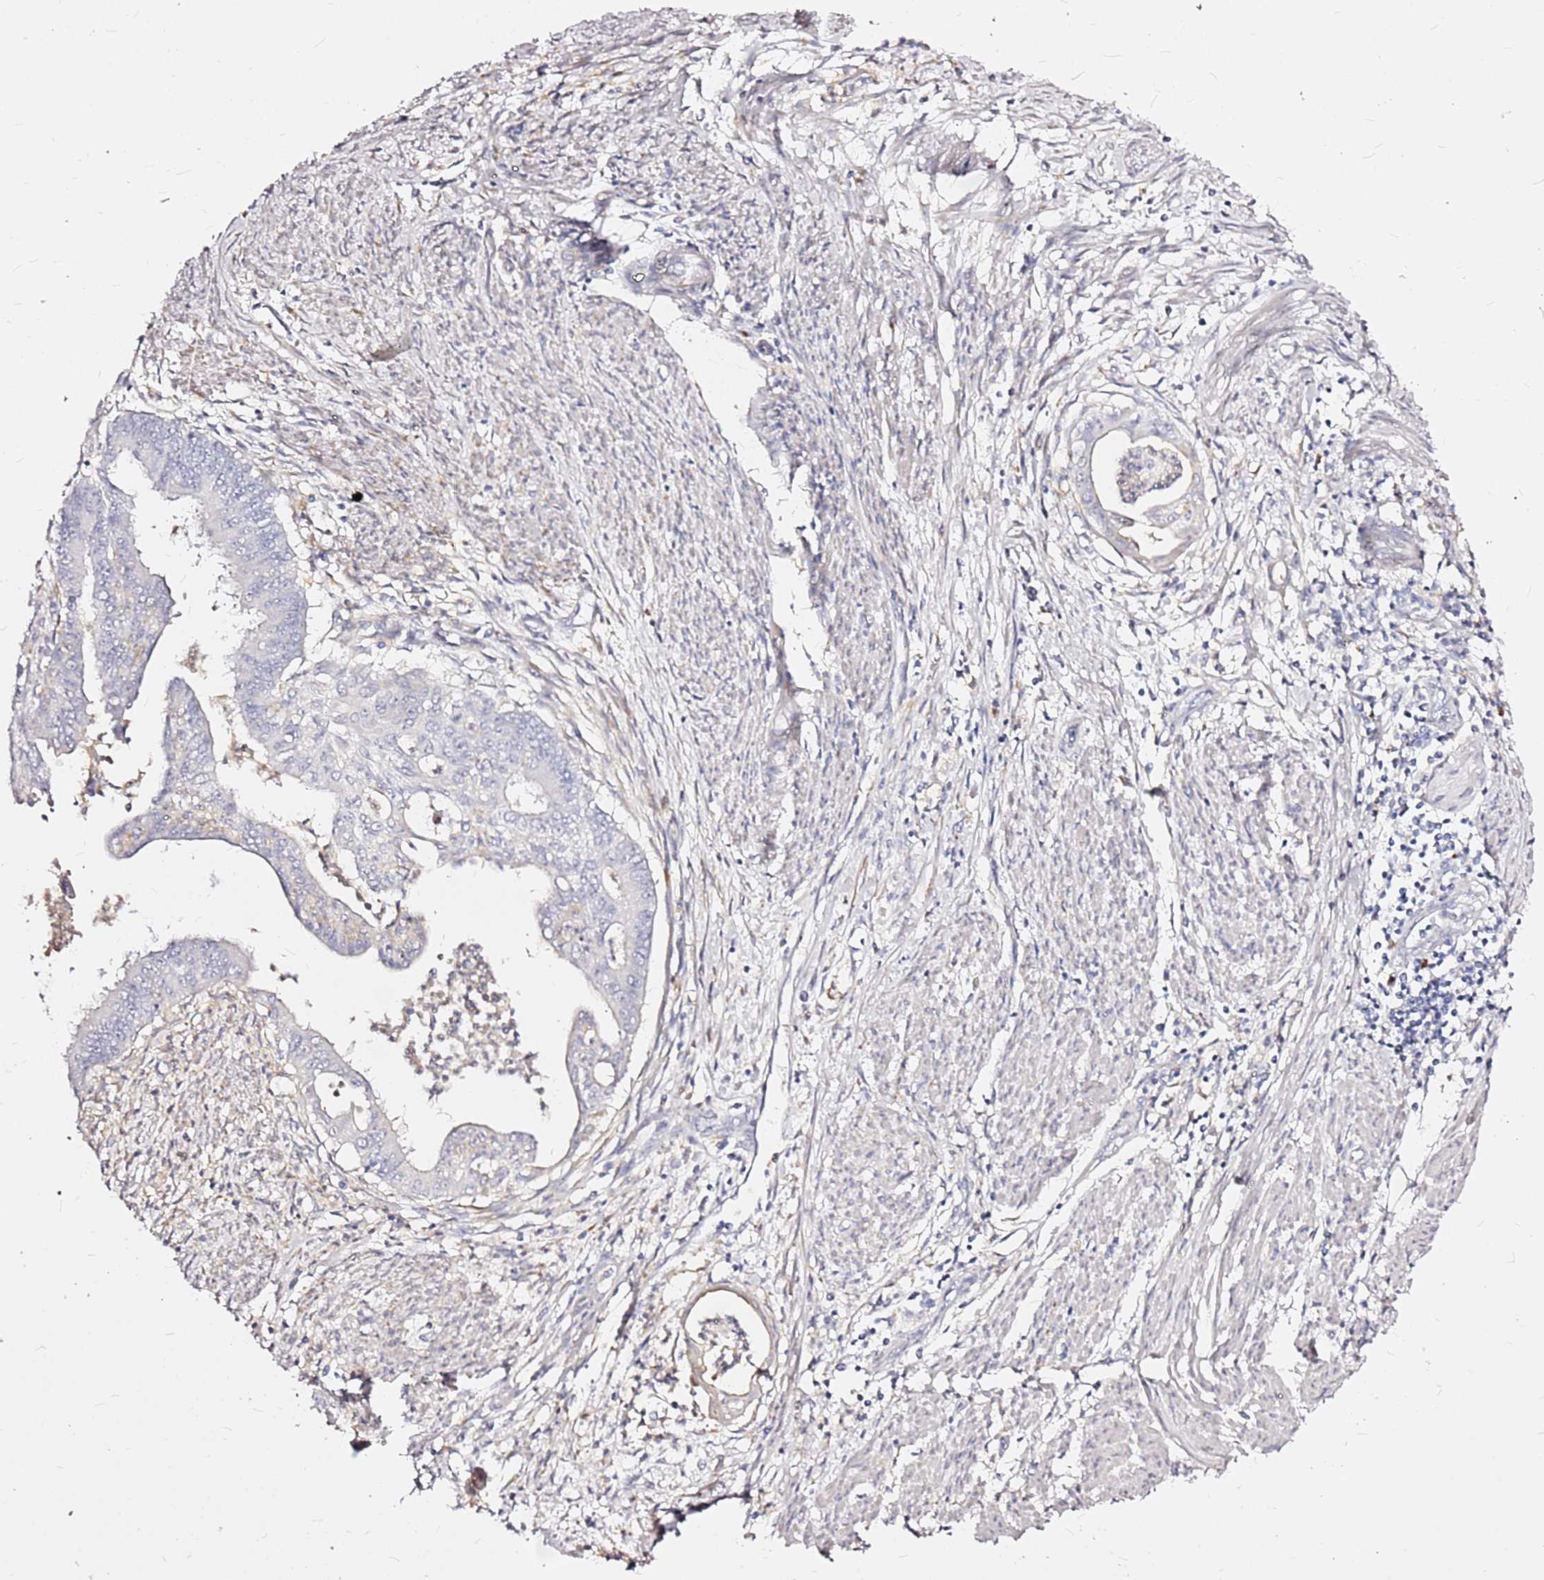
{"staining": {"intensity": "negative", "quantity": "none", "location": "none"}, "tissue": "endometrial cancer", "cell_type": "Tumor cells", "image_type": "cancer", "snomed": [{"axis": "morphology", "description": "Adenocarcinoma, NOS"}, {"axis": "topography", "description": "Endometrium"}], "caption": "Immunohistochemical staining of human endometrial cancer (adenocarcinoma) displays no significant positivity in tumor cells. (DAB (3,3'-diaminobenzidine) immunohistochemistry, high magnification).", "gene": "CASD1", "patient": {"sex": "female", "age": 73}}